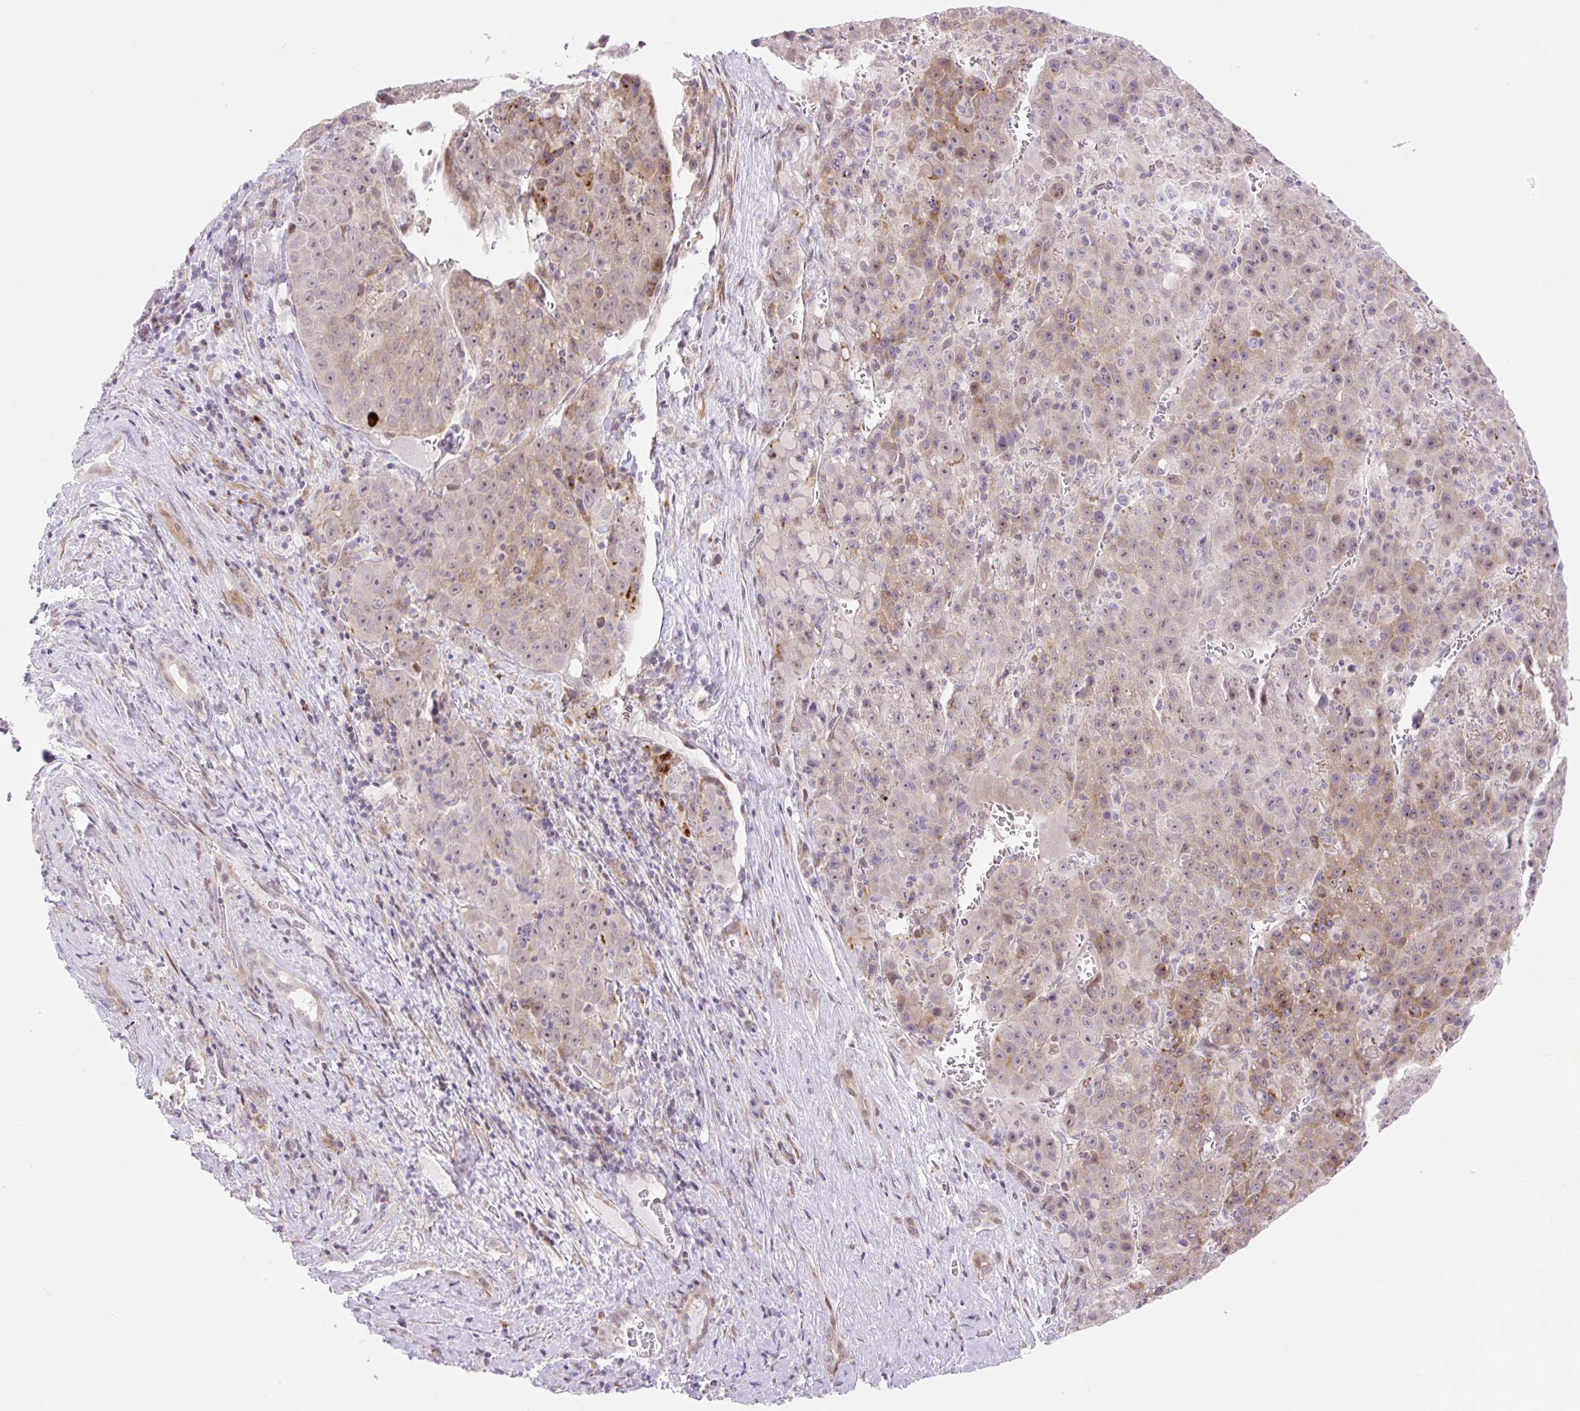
{"staining": {"intensity": "moderate", "quantity": "25%-75%", "location": "cytoplasmic/membranous,nuclear"}, "tissue": "liver cancer", "cell_type": "Tumor cells", "image_type": "cancer", "snomed": [{"axis": "morphology", "description": "Carcinoma, Hepatocellular, NOS"}, {"axis": "topography", "description": "Liver"}], "caption": "Immunohistochemistry micrograph of neoplastic tissue: human liver hepatocellular carcinoma stained using immunohistochemistry (IHC) exhibits medium levels of moderate protein expression localized specifically in the cytoplasmic/membranous and nuclear of tumor cells, appearing as a cytoplasmic/membranous and nuclear brown color.", "gene": "ZFP41", "patient": {"sex": "female", "age": 53}}